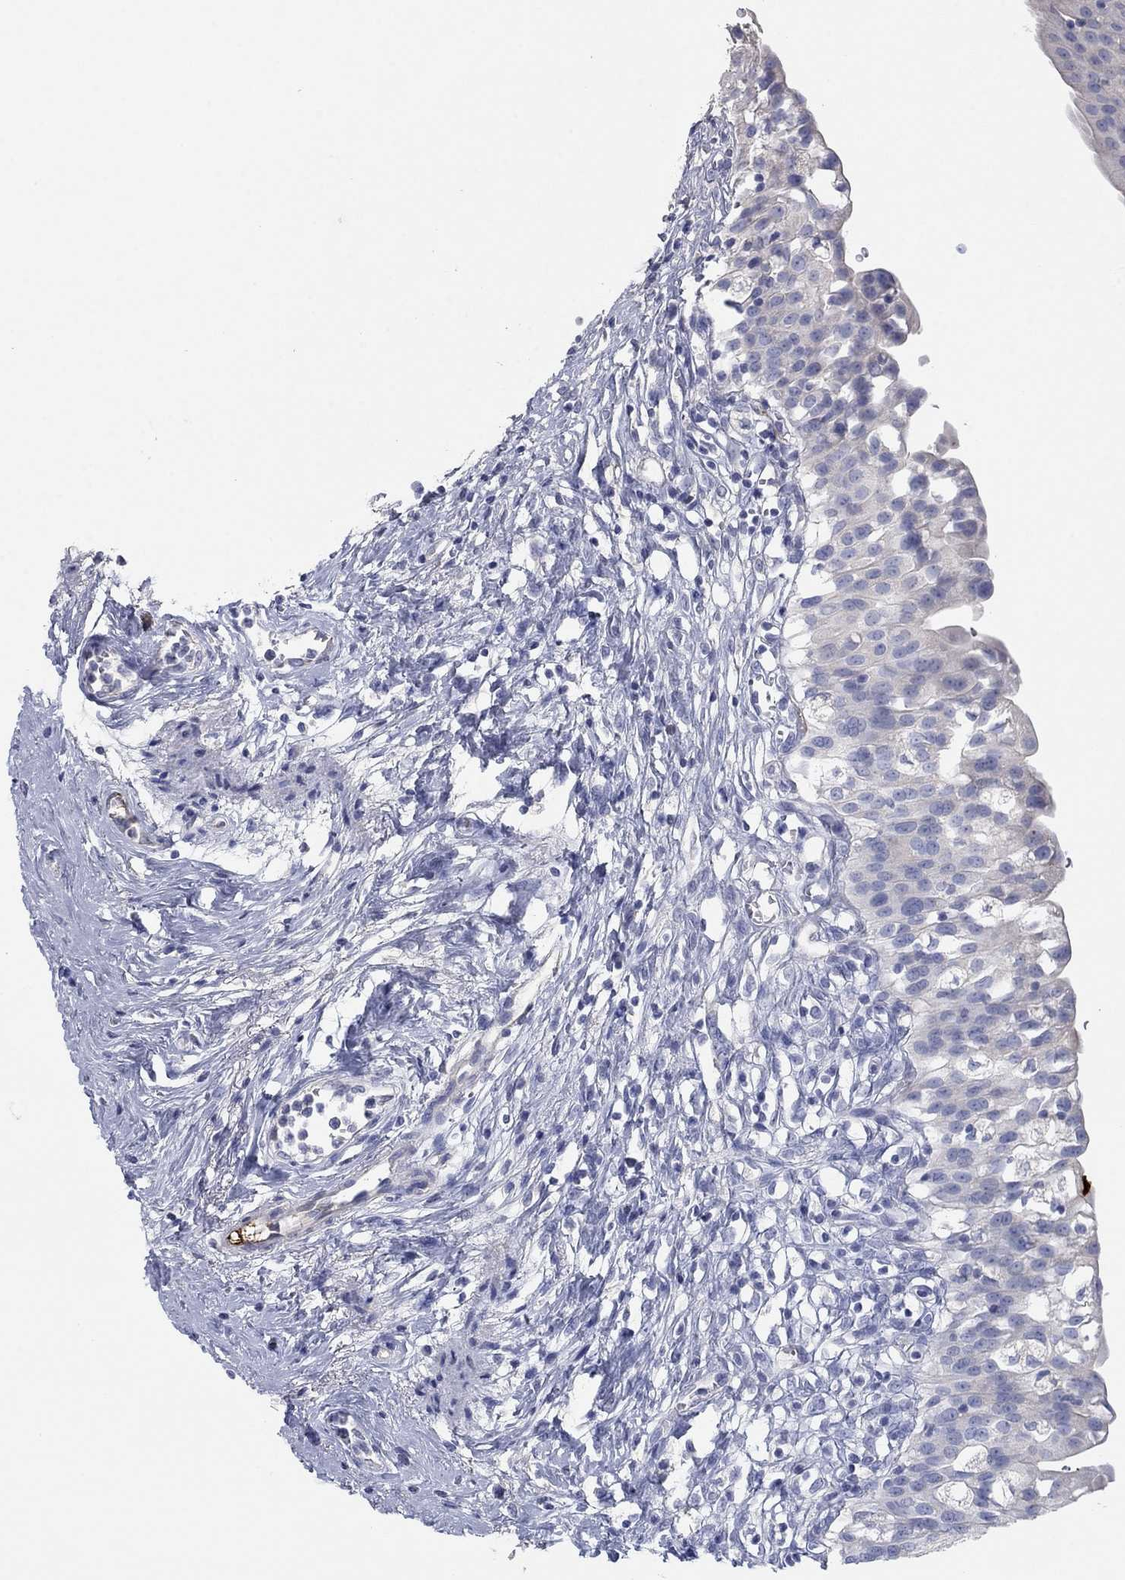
{"staining": {"intensity": "negative", "quantity": "none", "location": "none"}, "tissue": "urinary bladder", "cell_type": "Urothelial cells", "image_type": "normal", "snomed": [{"axis": "morphology", "description": "Normal tissue, NOS"}, {"axis": "topography", "description": "Urinary bladder"}], "caption": "A histopathology image of urinary bladder stained for a protein reveals no brown staining in urothelial cells. (Brightfield microscopy of DAB immunohistochemistry at high magnification).", "gene": "APOC3", "patient": {"sex": "male", "age": 76}}